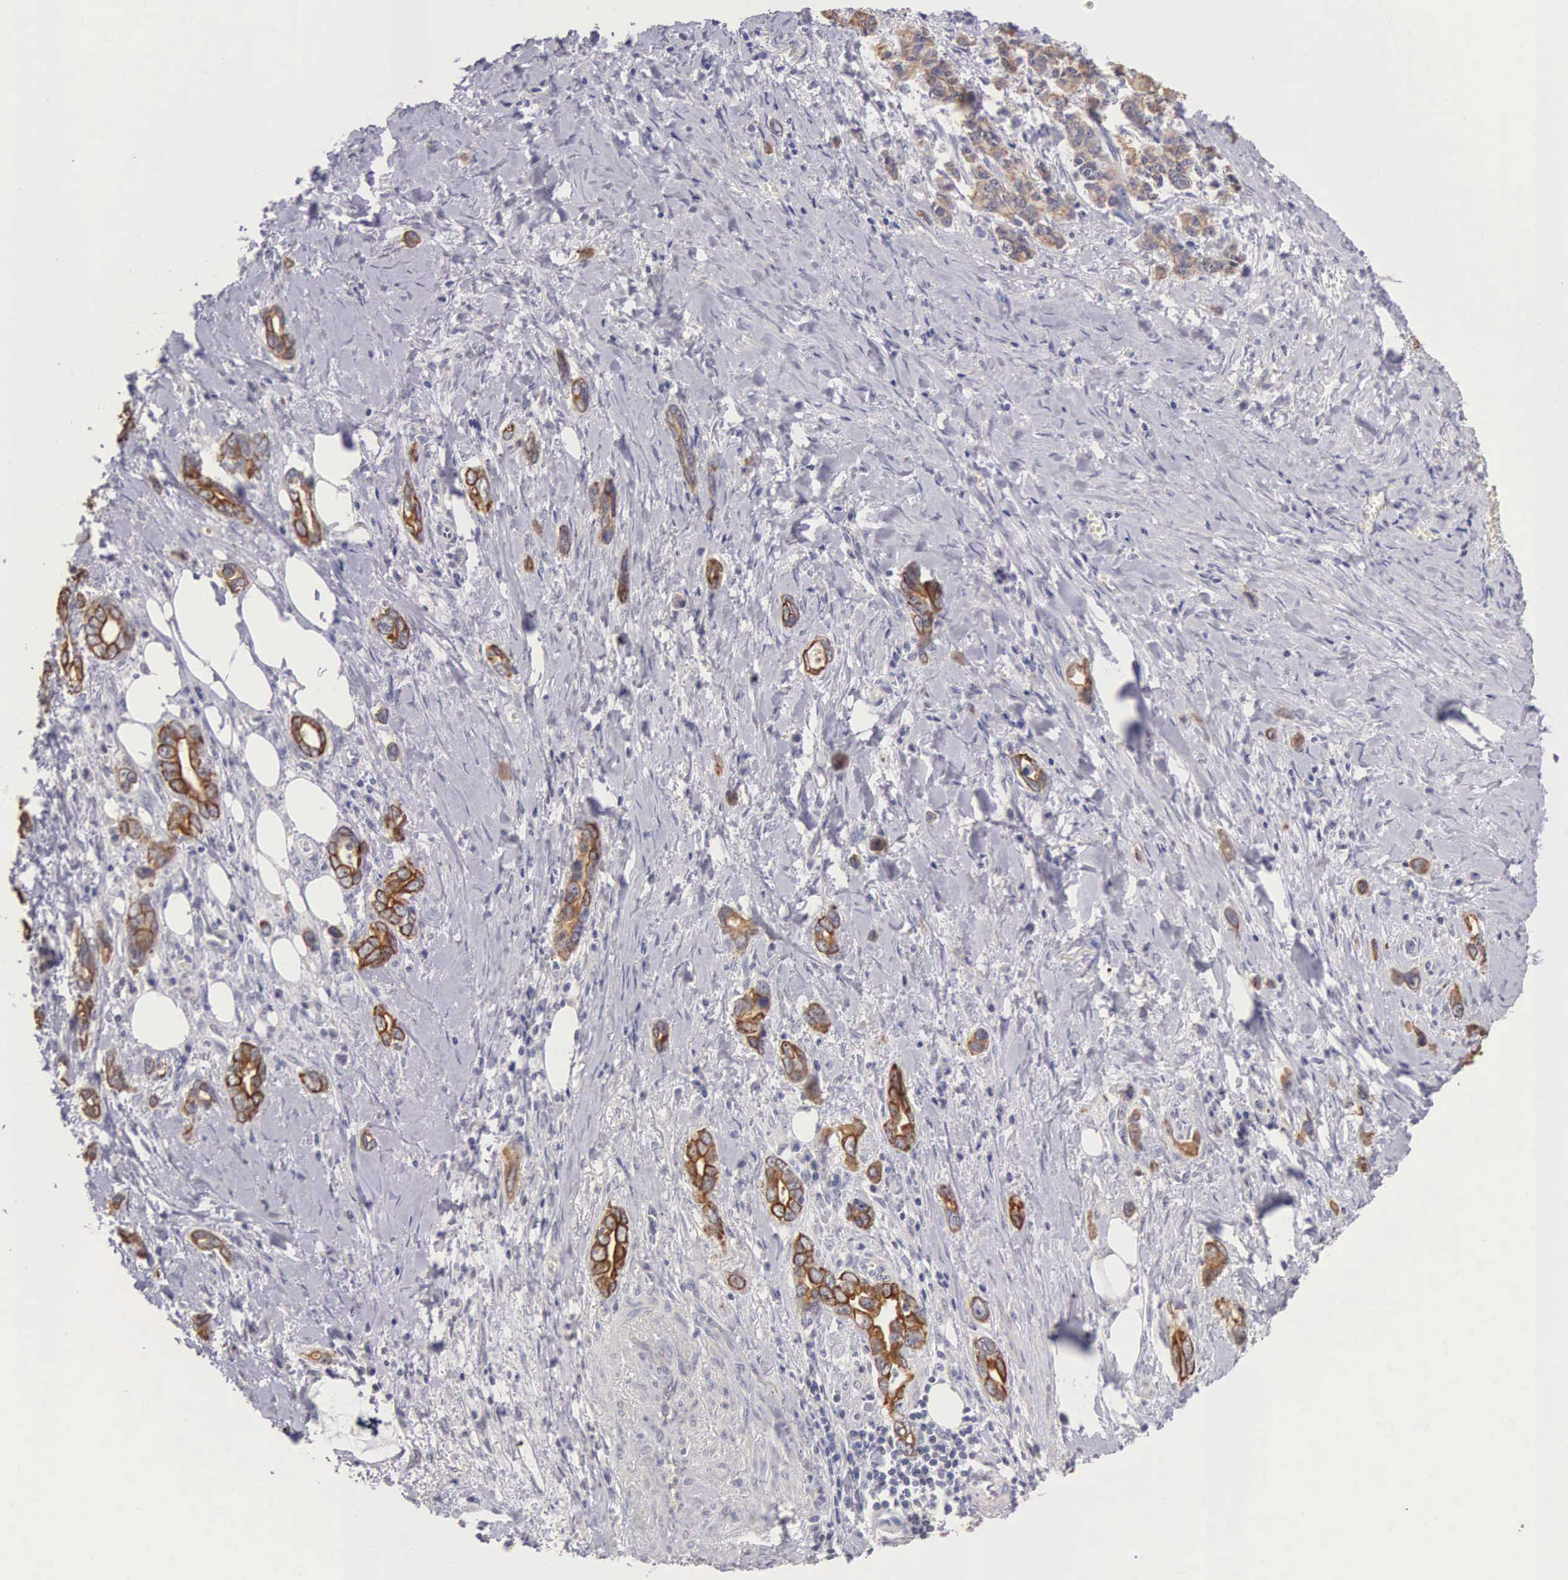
{"staining": {"intensity": "moderate", "quantity": ">75%", "location": "cytoplasmic/membranous"}, "tissue": "stomach cancer", "cell_type": "Tumor cells", "image_type": "cancer", "snomed": [{"axis": "morphology", "description": "Adenocarcinoma, NOS"}, {"axis": "topography", "description": "Stomach"}], "caption": "IHC staining of adenocarcinoma (stomach), which displays medium levels of moderate cytoplasmic/membranous expression in about >75% of tumor cells indicating moderate cytoplasmic/membranous protein expression. The staining was performed using DAB (3,3'-diaminobenzidine) (brown) for protein detection and nuclei were counterstained in hematoxylin (blue).", "gene": "PIR", "patient": {"sex": "male", "age": 78}}